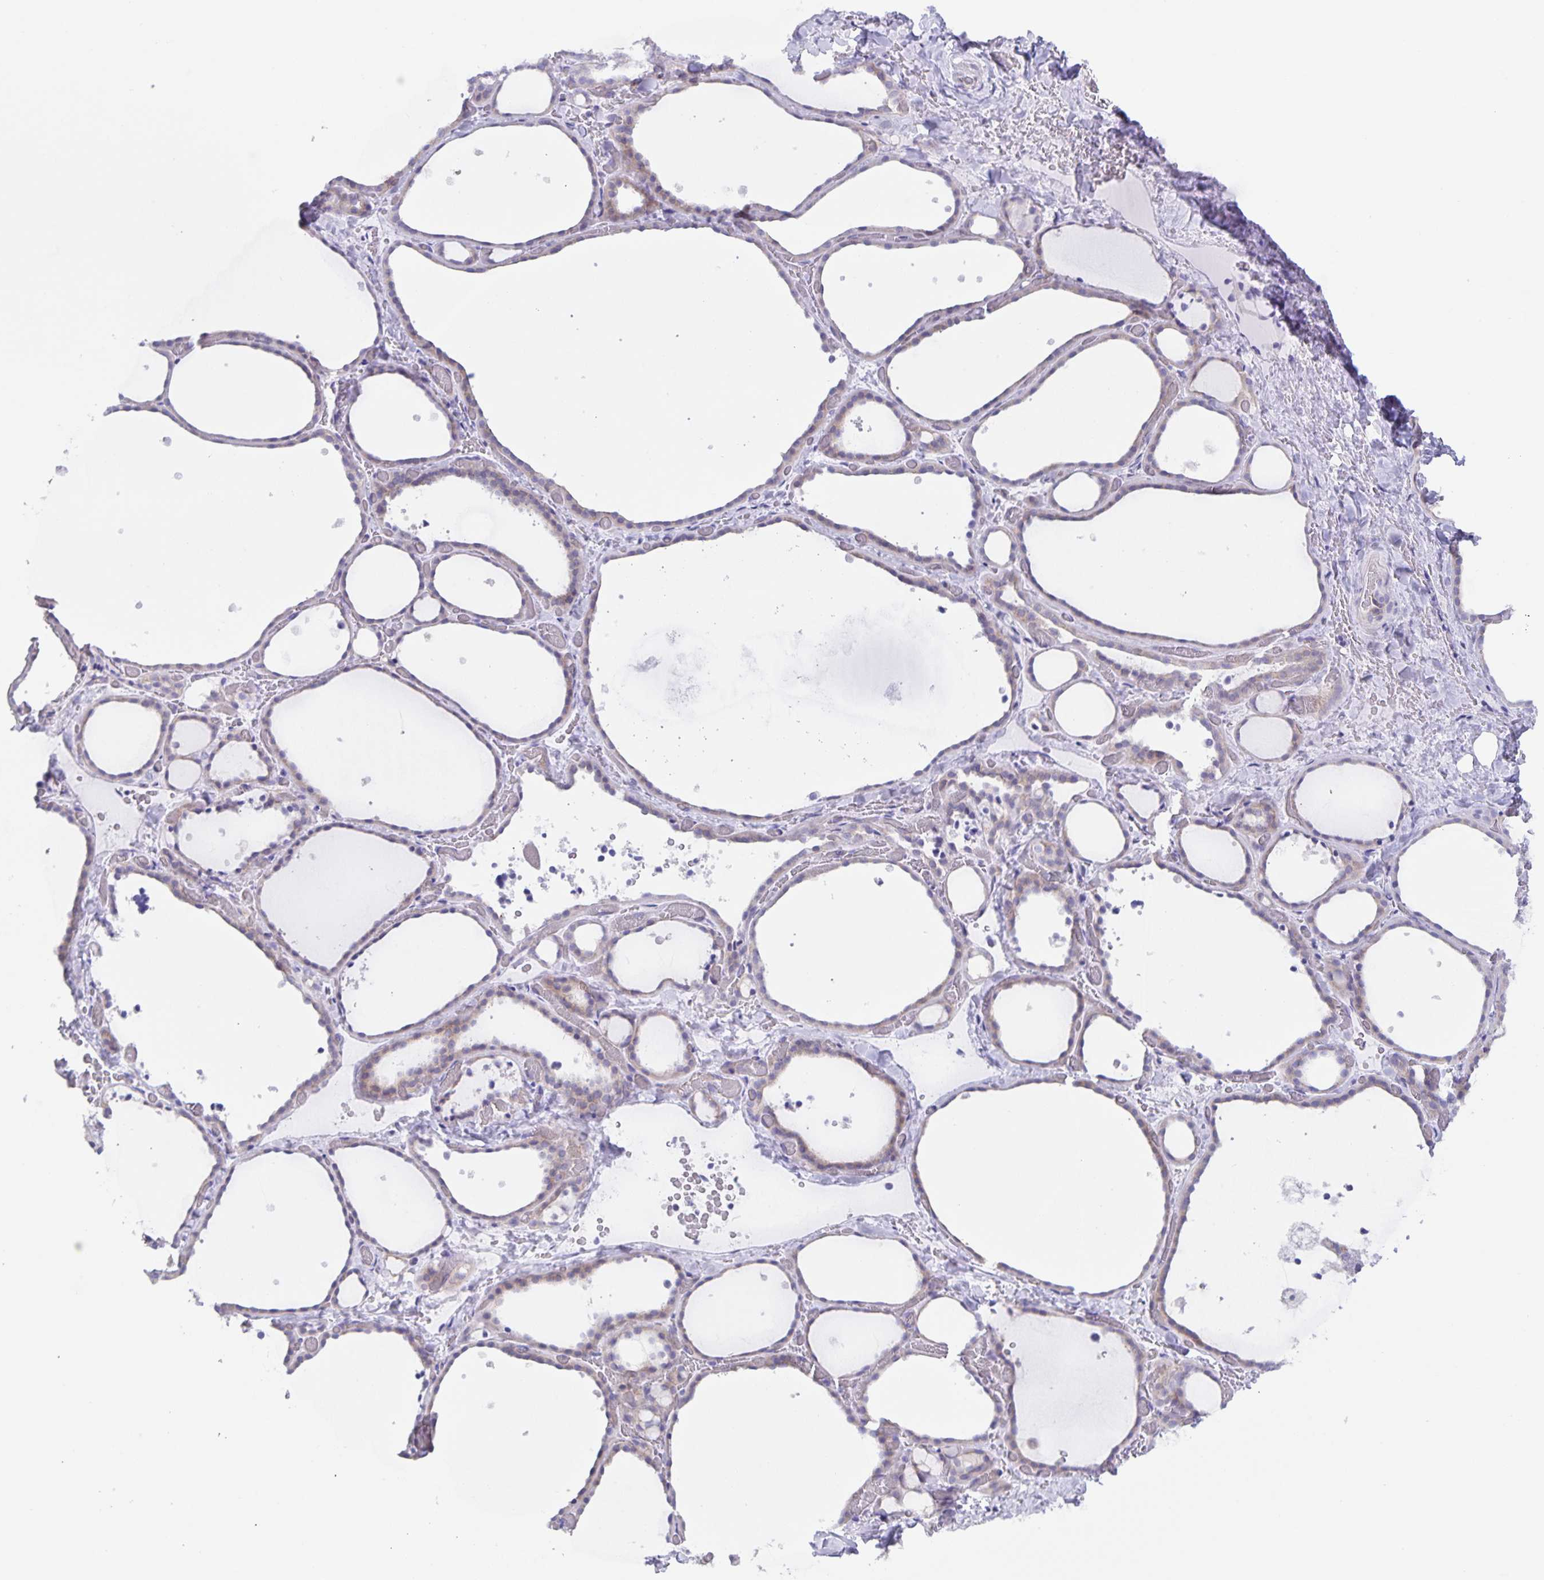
{"staining": {"intensity": "weak", "quantity": "25%-75%", "location": "cytoplasmic/membranous"}, "tissue": "thyroid gland", "cell_type": "Glandular cells", "image_type": "normal", "snomed": [{"axis": "morphology", "description": "Normal tissue, NOS"}, {"axis": "topography", "description": "Thyroid gland"}], "caption": "Immunohistochemistry (IHC) of unremarkable human thyroid gland demonstrates low levels of weak cytoplasmic/membranous staining in about 25%-75% of glandular cells.", "gene": "AQP4", "patient": {"sex": "female", "age": 36}}